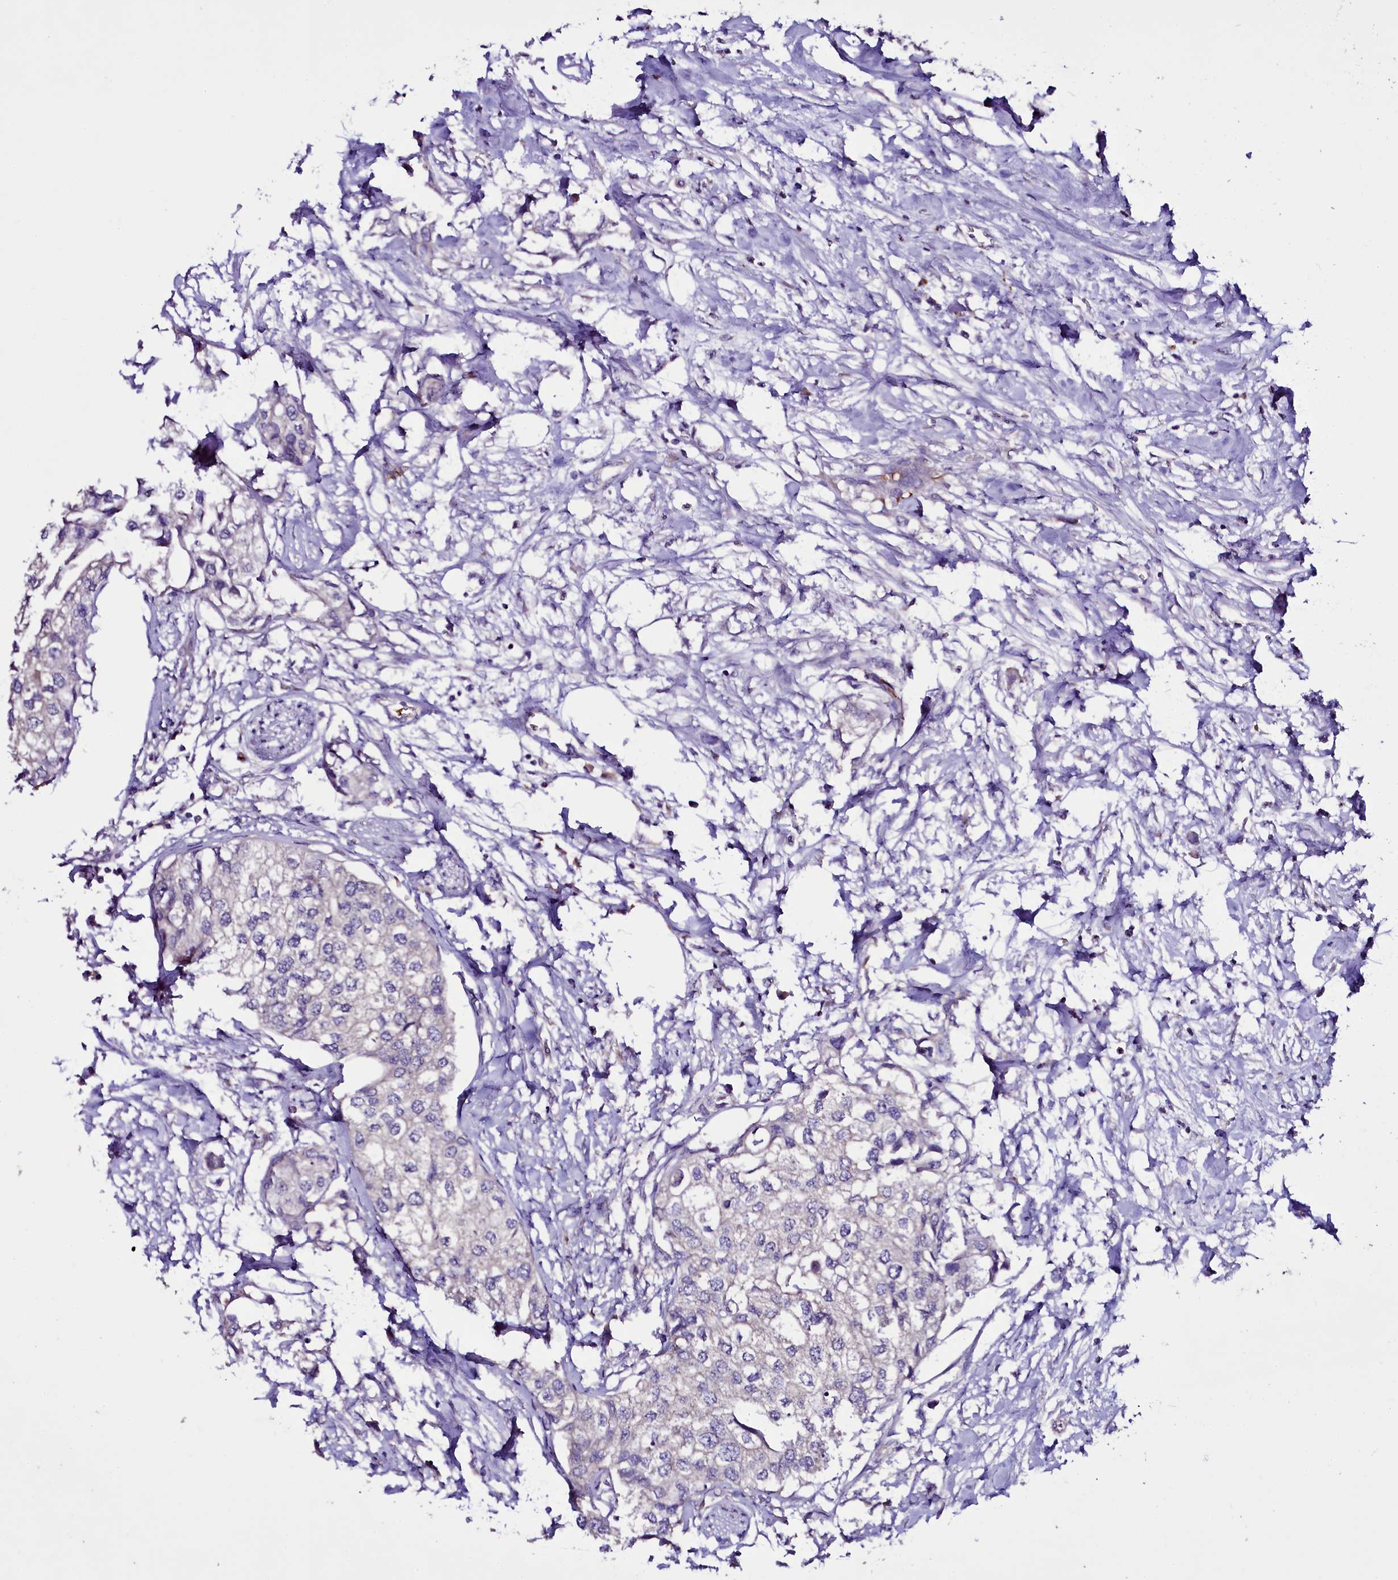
{"staining": {"intensity": "negative", "quantity": "none", "location": "none"}, "tissue": "urothelial cancer", "cell_type": "Tumor cells", "image_type": "cancer", "snomed": [{"axis": "morphology", "description": "Urothelial carcinoma, High grade"}, {"axis": "topography", "description": "Urinary bladder"}], "caption": "Tumor cells are negative for protein expression in human urothelial cancer. The staining was performed using DAB (3,3'-diaminobenzidine) to visualize the protein expression in brown, while the nuclei were stained in blue with hematoxylin (Magnification: 20x).", "gene": "MEX3C", "patient": {"sex": "male", "age": 64}}